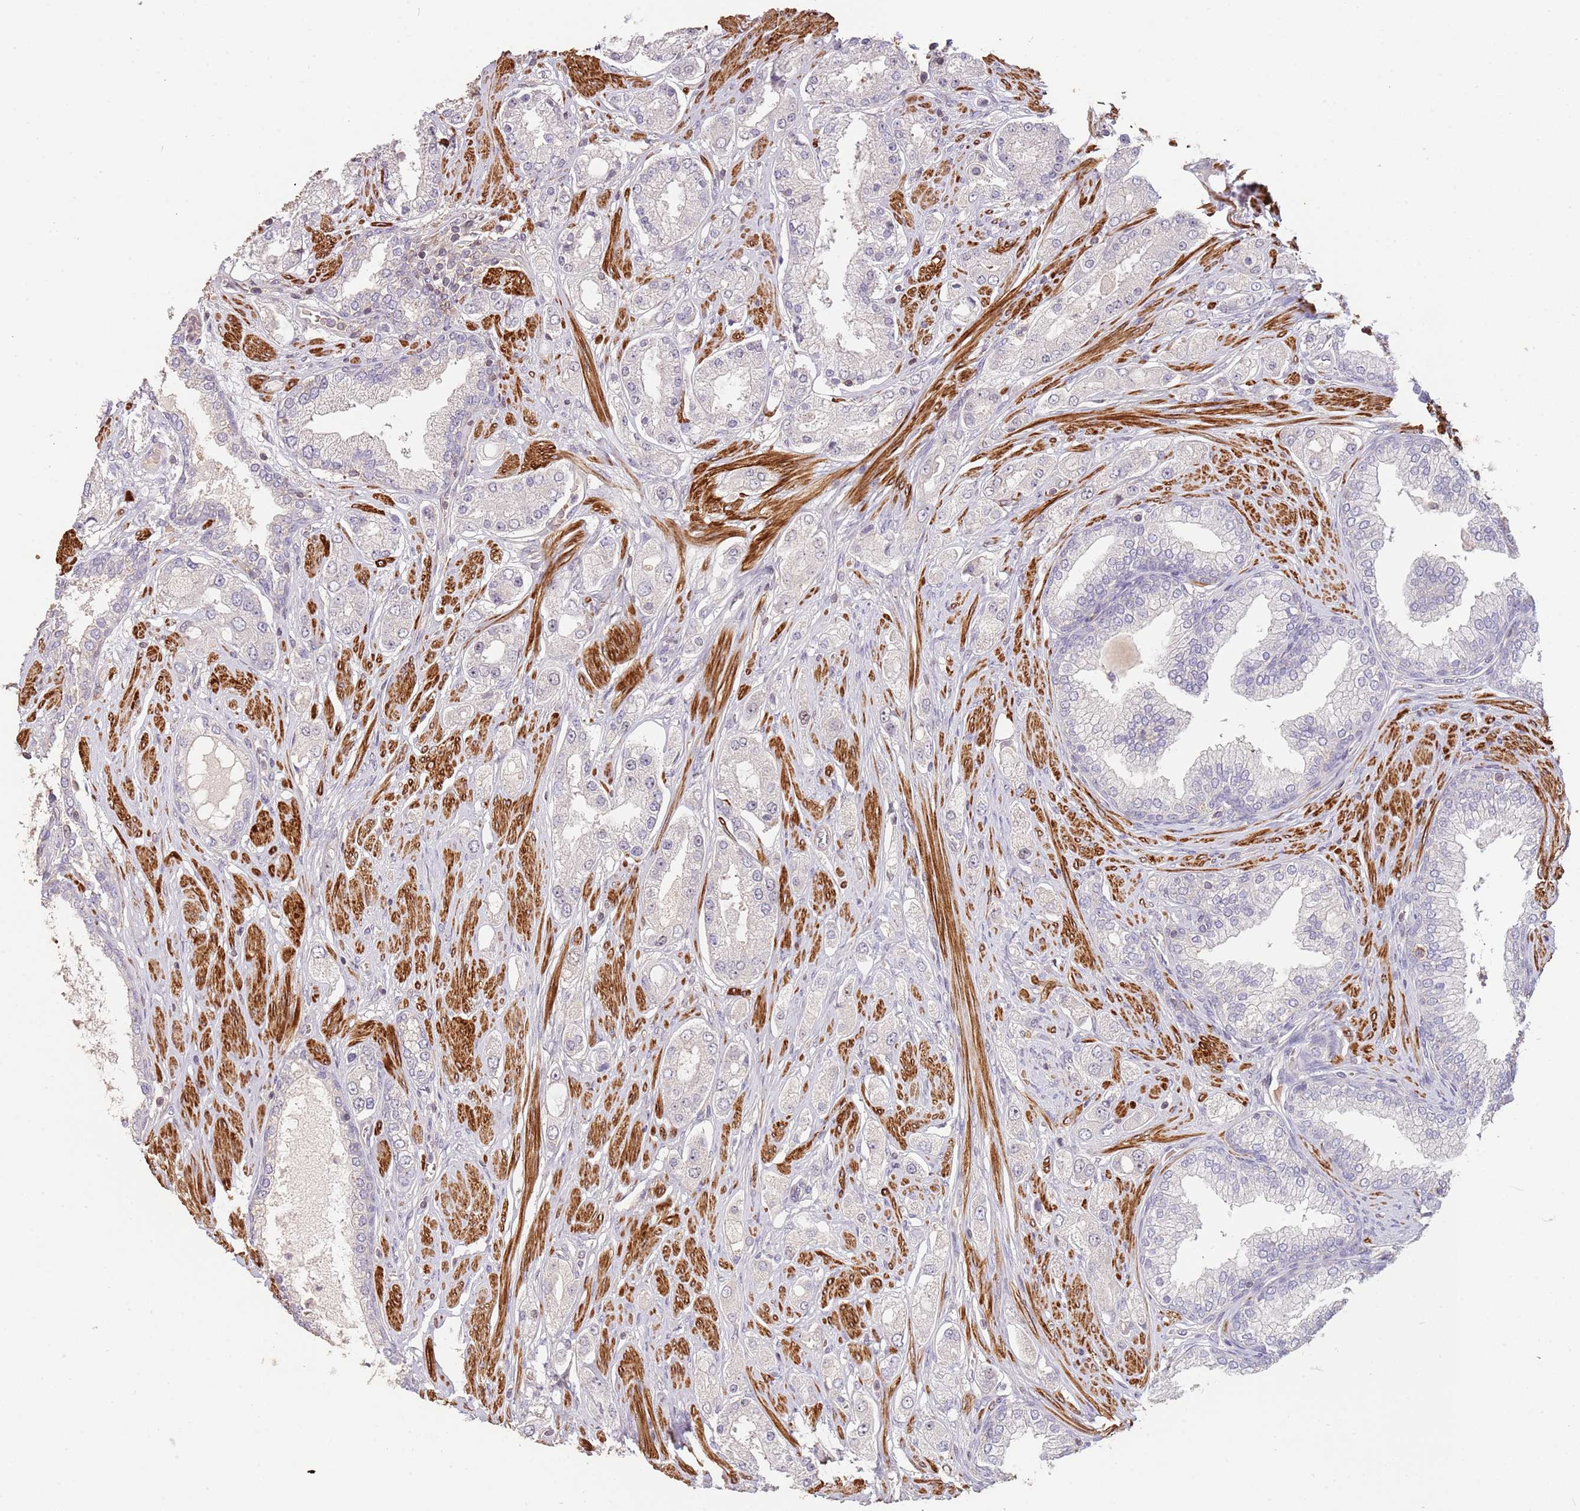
{"staining": {"intensity": "negative", "quantity": "none", "location": "none"}, "tissue": "prostate cancer", "cell_type": "Tumor cells", "image_type": "cancer", "snomed": [{"axis": "morphology", "description": "Adenocarcinoma, High grade"}, {"axis": "topography", "description": "Prostate"}], "caption": "An image of prostate adenocarcinoma (high-grade) stained for a protein displays no brown staining in tumor cells.", "gene": "ADTRP", "patient": {"sex": "male", "age": 68}}